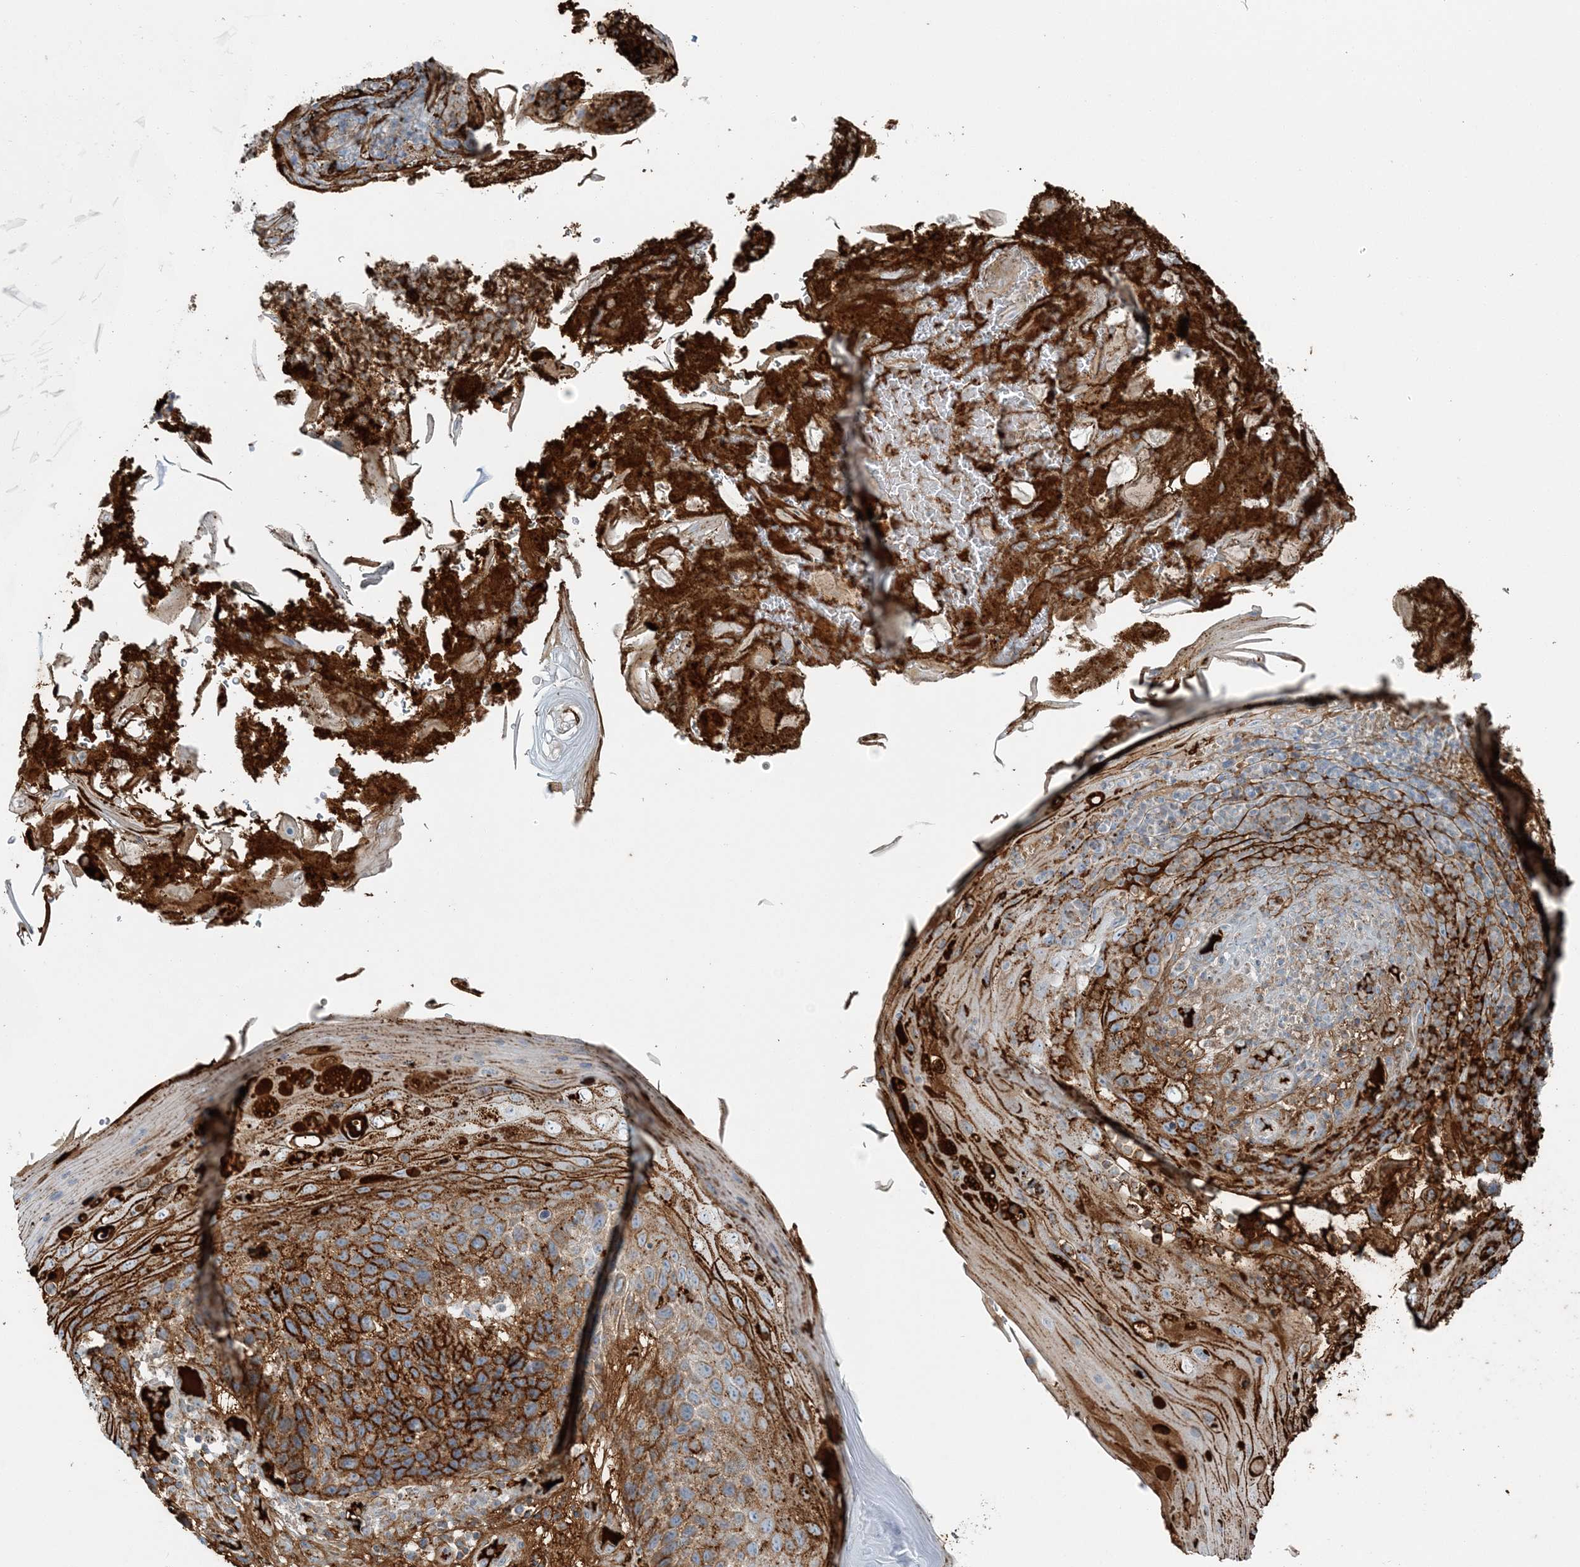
{"staining": {"intensity": "strong", "quantity": ">75%", "location": "cytoplasmic/membranous"}, "tissue": "skin cancer", "cell_type": "Tumor cells", "image_type": "cancer", "snomed": [{"axis": "morphology", "description": "Squamous cell carcinoma, NOS"}, {"axis": "topography", "description": "Skin"}], "caption": "Immunohistochemical staining of skin cancer (squamous cell carcinoma) shows high levels of strong cytoplasmic/membranous protein positivity in about >75% of tumor cells. (DAB (3,3'-diaminobenzidine) = brown stain, brightfield microscopy at high magnification).", "gene": "SLC22A16", "patient": {"sex": "female", "age": 88}}